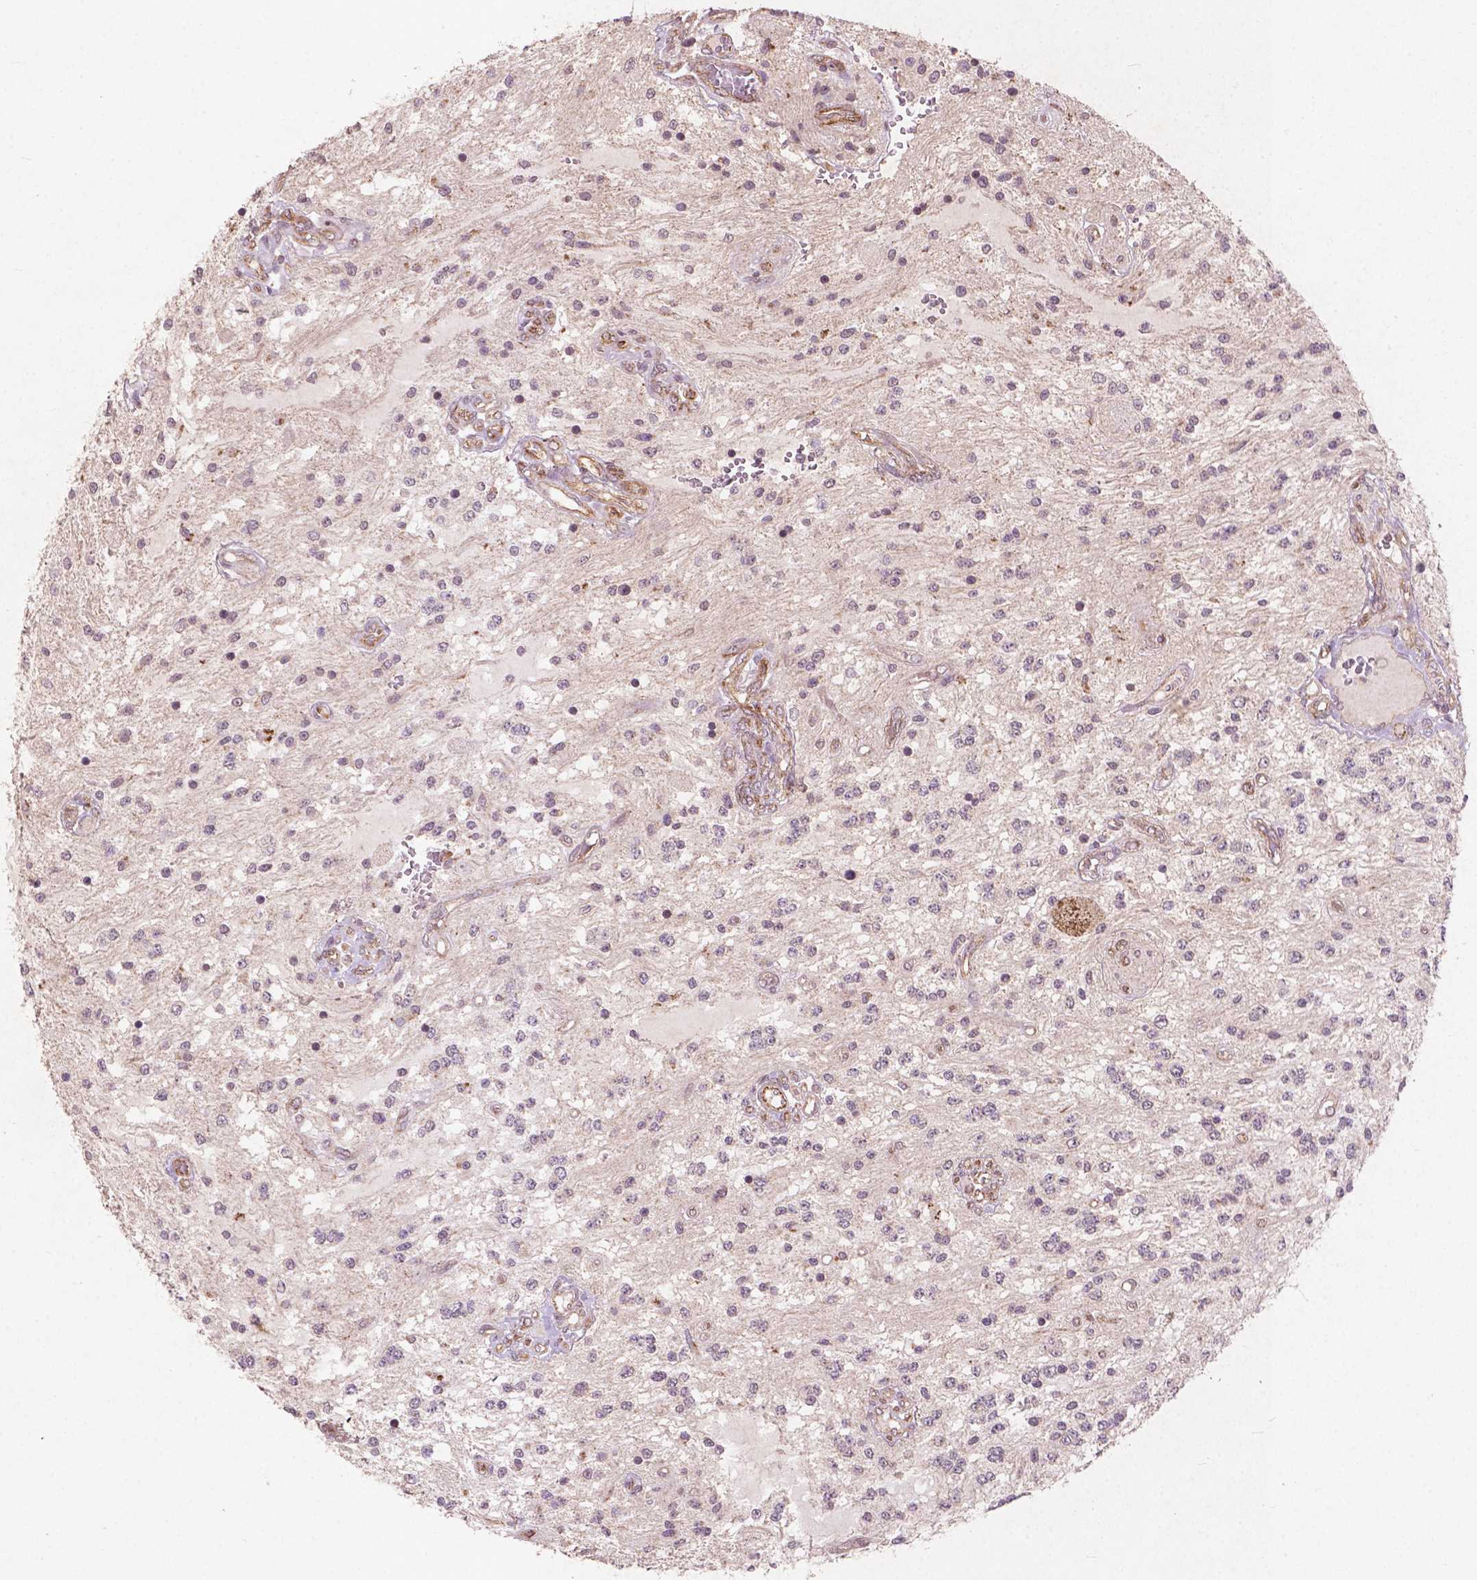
{"staining": {"intensity": "negative", "quantity": "none", "location": "none"}, "tissue": "glioma", "cell_type": "Tumor cells", "image_type": "cancer", "snomed": [{"axis": "morphology", "description": "Glioma, malignant, Low grade"}, {"axis": "topography", "description": "Cerebellum"}], "caption": "Human malignant glioma (low-grade) stained for a protein using immunohistochemistry (IHC) exhibits no expression in tumor cells.", "gene": "SMAD2", "patient": {"sex": "female", "age": 14}}